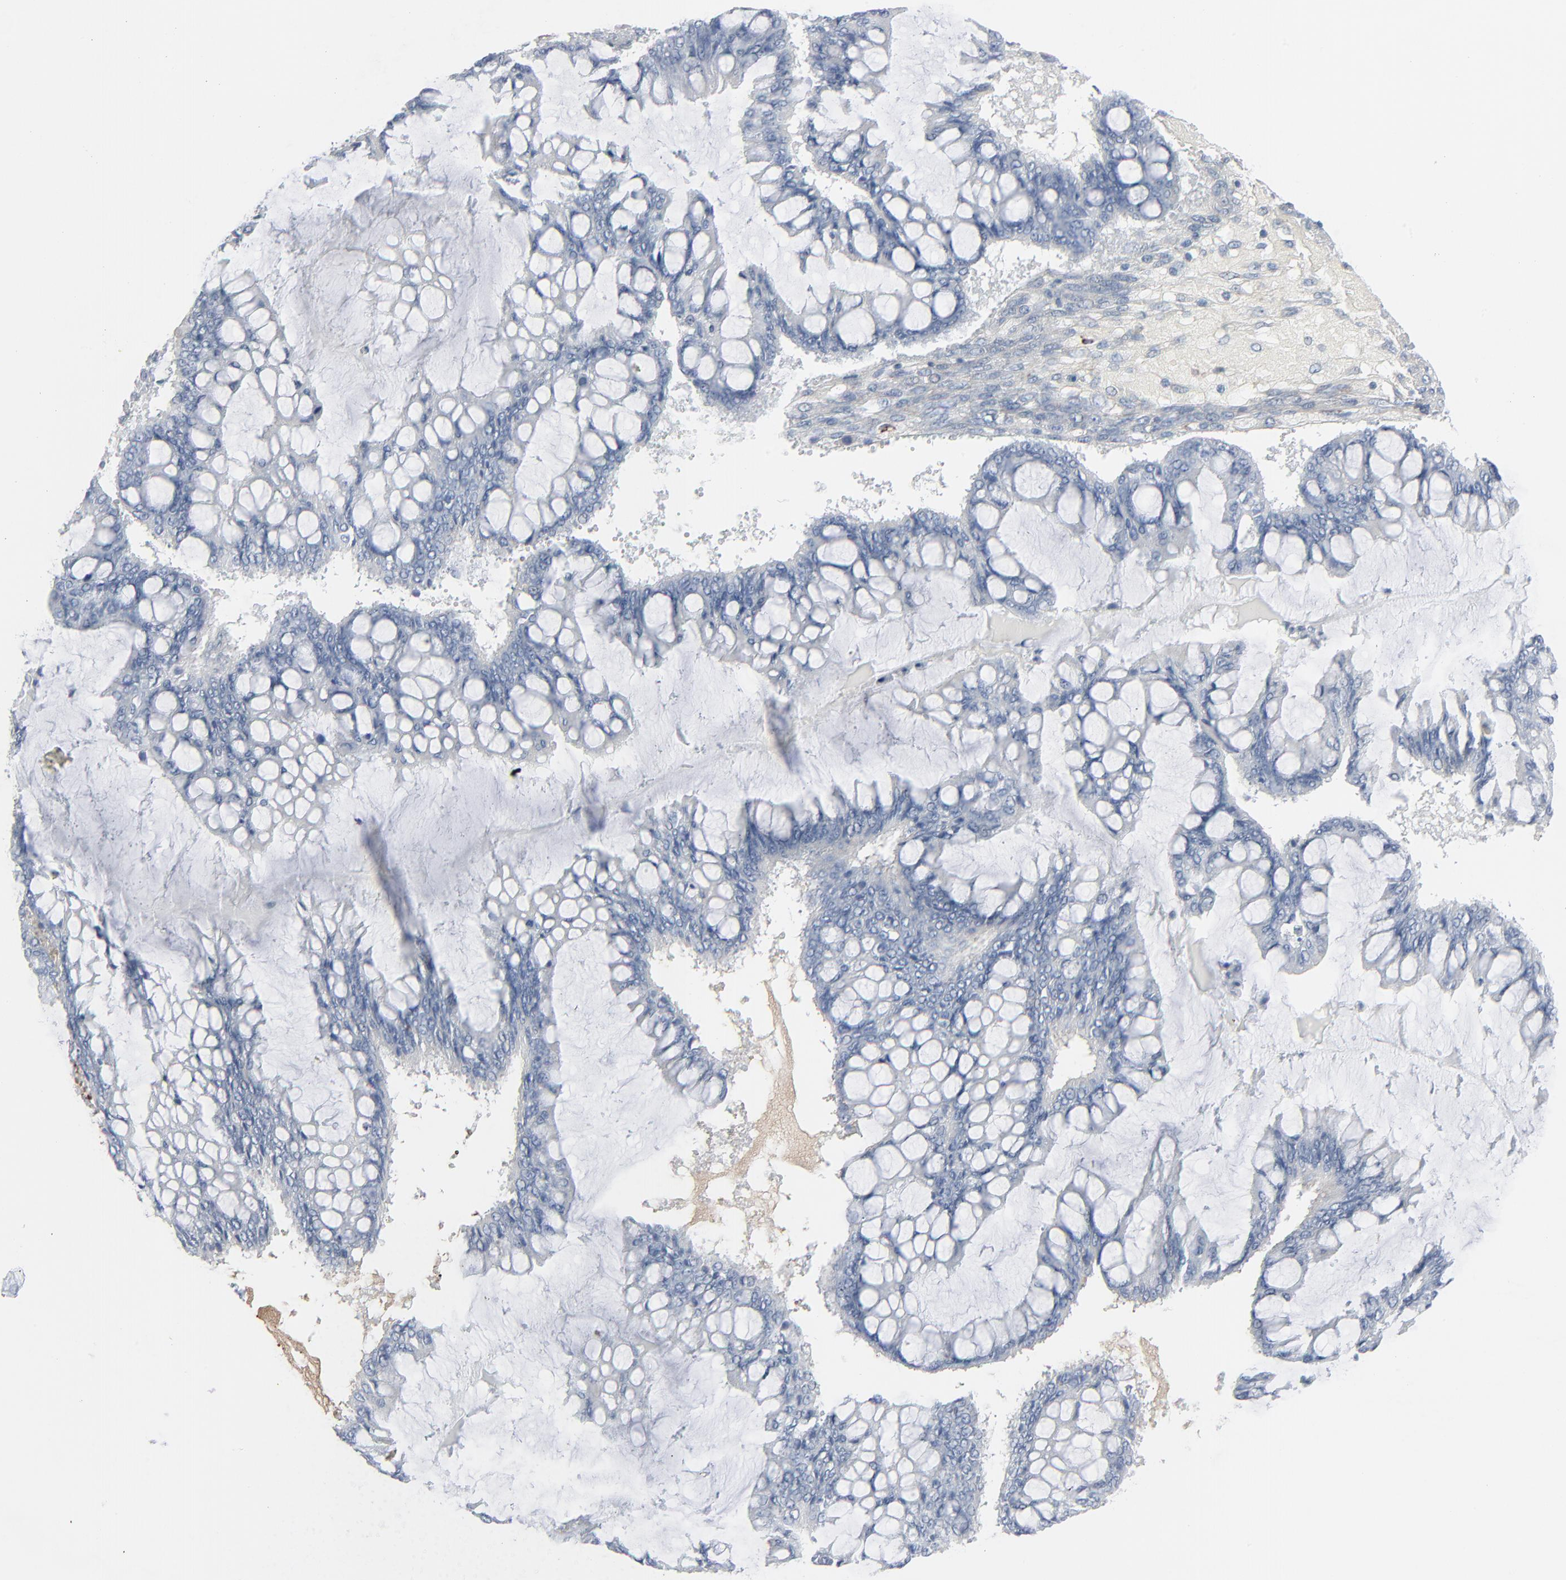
{"staining": {"intensity": "negative", "quantity": "none", "location": "none"}, "tissue": "ovarian cancer", "cell_type": "Tumor cells", "image_type": "cancer", "snomed": [{"axis": "morphology", "description": "Cystadenocarcinoma, mucinous, NOS"}, {"axis": "topography", "description": "Ovary"}], "caption": "High magnification brightfield microscopy of ovarian cancer stained with DAB (brown) and counterstained with hematoxylin (blue): tumor cells show no significant expression.", "gene": "BGN", "patient": {"sex": "female", "age": 73}}